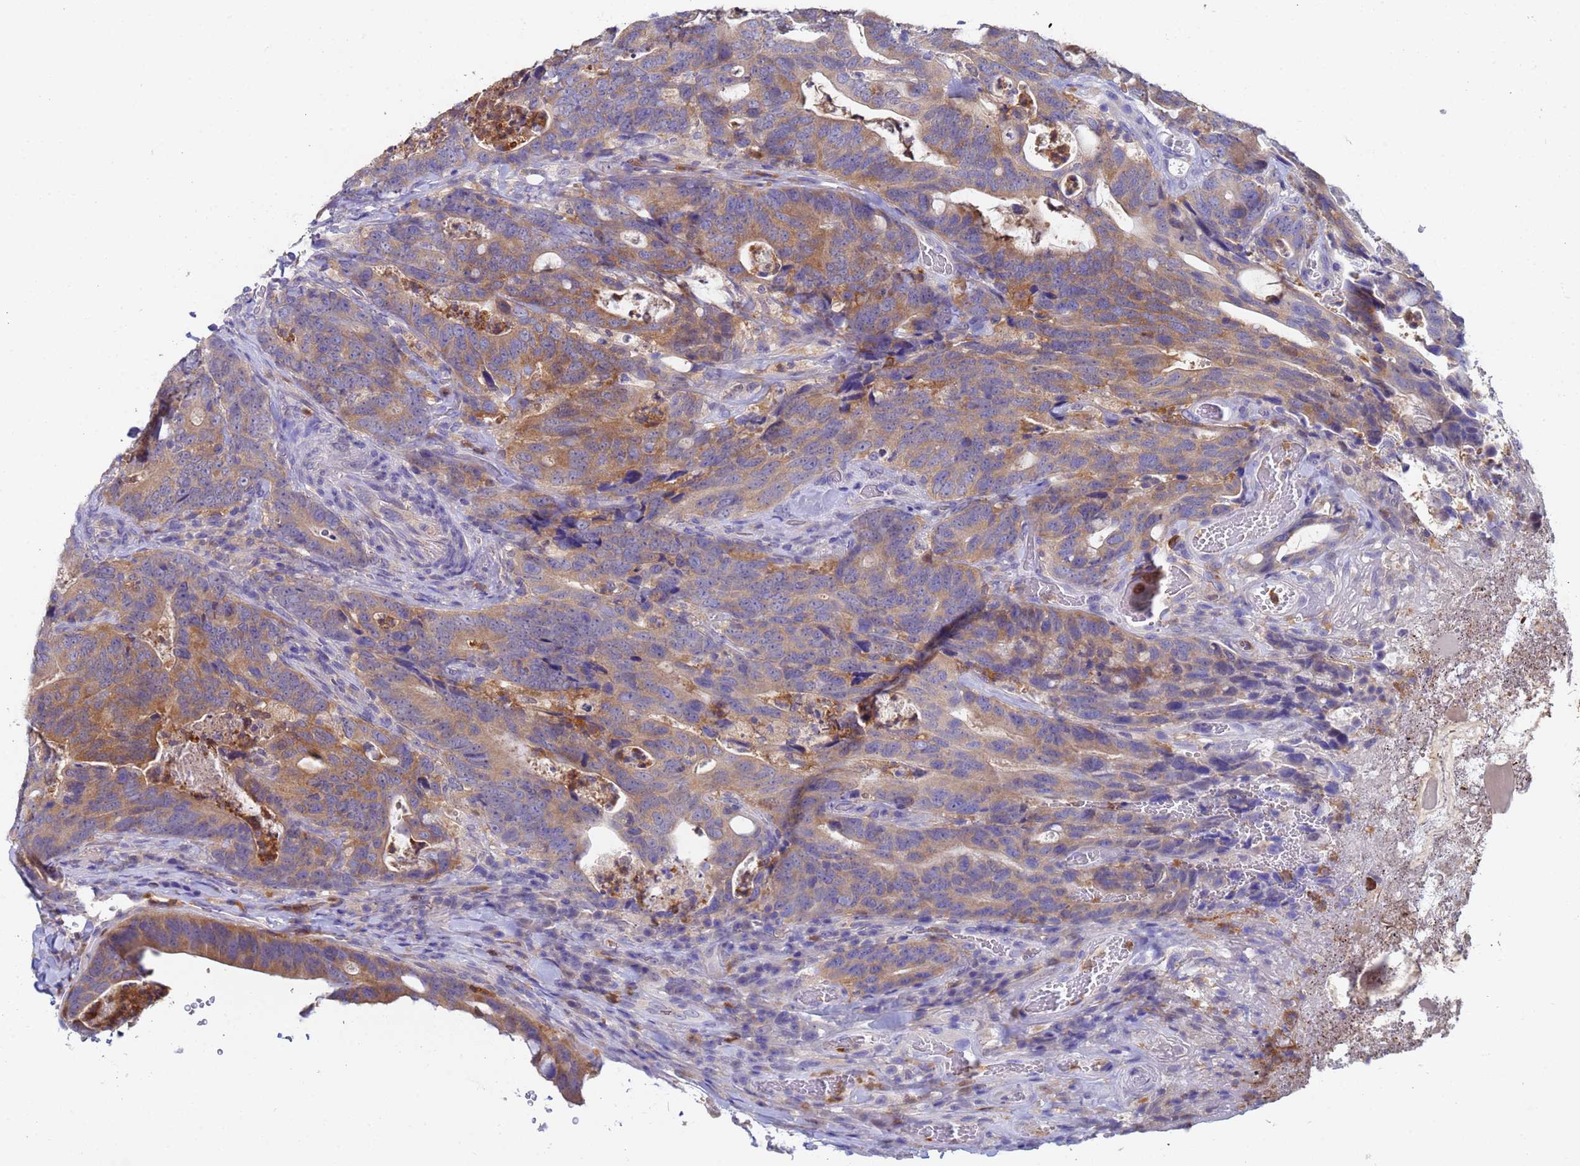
{"staining": {"intensity": "moderate", "quantity": ">75%", "location": "cytoplasmic/membranous"}, "tissue": "colorectal cancer", "cell_type": "Tumor cells", "image_type": "cancer", "snomed": [{"axis": "morphology", "description": "Adenocarcinoma, NOS"}, {"axis": "topography", "description": "Colon"}], "caption": "A brown stain labels moderate cytoplasmic/membranous positivity of a protein in adenocarcinoma (colorectal) tumor cells.", "gene": "TTLL11", "patient": {"sex": "female", "age": 82}}